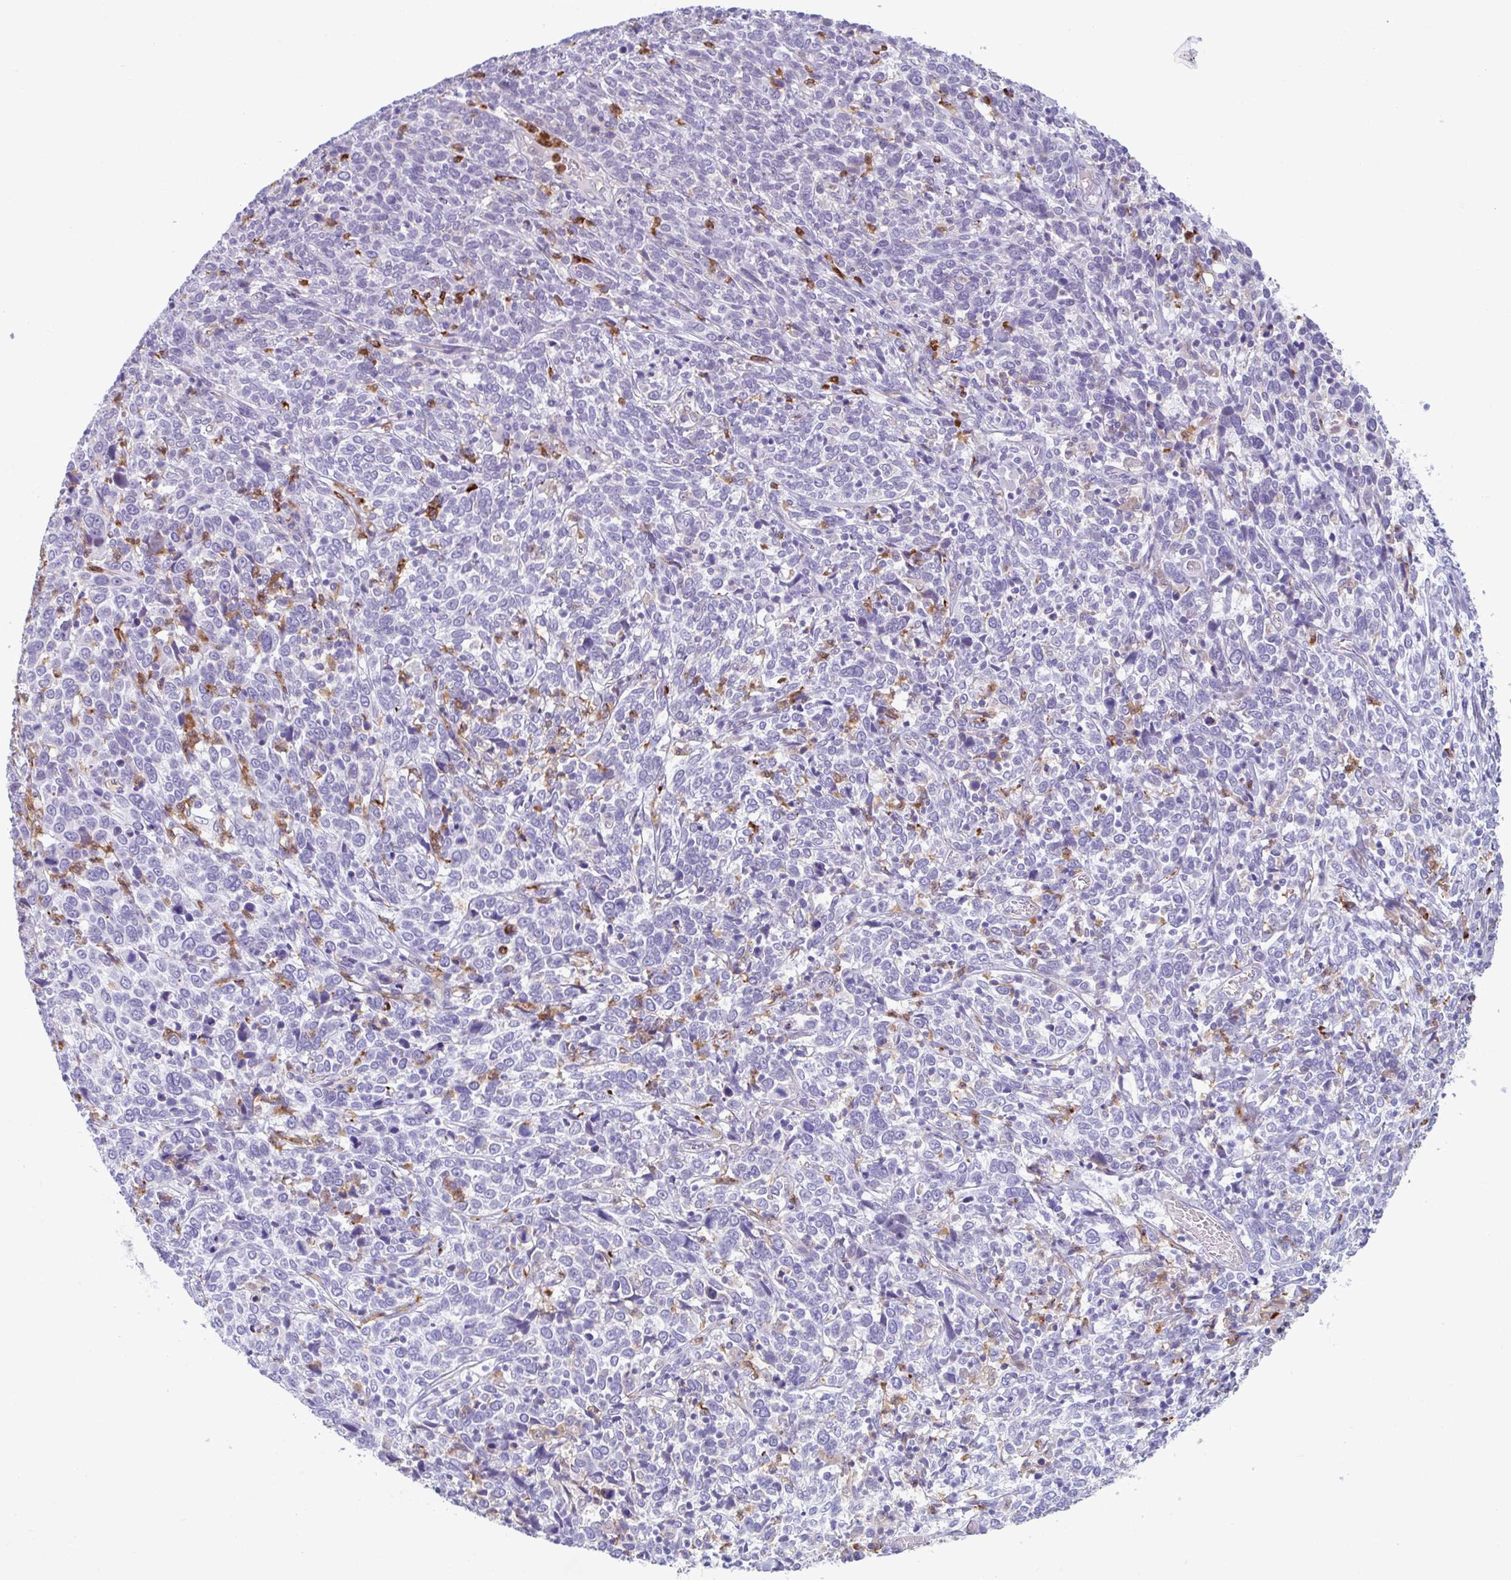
{"staining": {"intensity": "negative", "quantity": "none", "location": "none"}, "tissue": "cervical cancer", "cell_type": "Tumor cells", "image_type": "cancer", "snomed": [{"axis": "morphology", "description": "Squamous cell carcinoma, NOS"}, {"axis": "topography", "description": "Cervix"}], "caption": "This photomicrograph is of cervical squamous cell carcinoma stained with immunohistochemistry (IHC) to label a protein in brown with the nuclei are counter-stained blue. There is no staining in tumor cells. The staining was performed using DAB to visualize the protein expression in brown, while the nuclei were stained in blue with hematoxylin (Magnification: 20x).", "gene": "CEP120", "patient": {"sex": "female", "age": 46}}